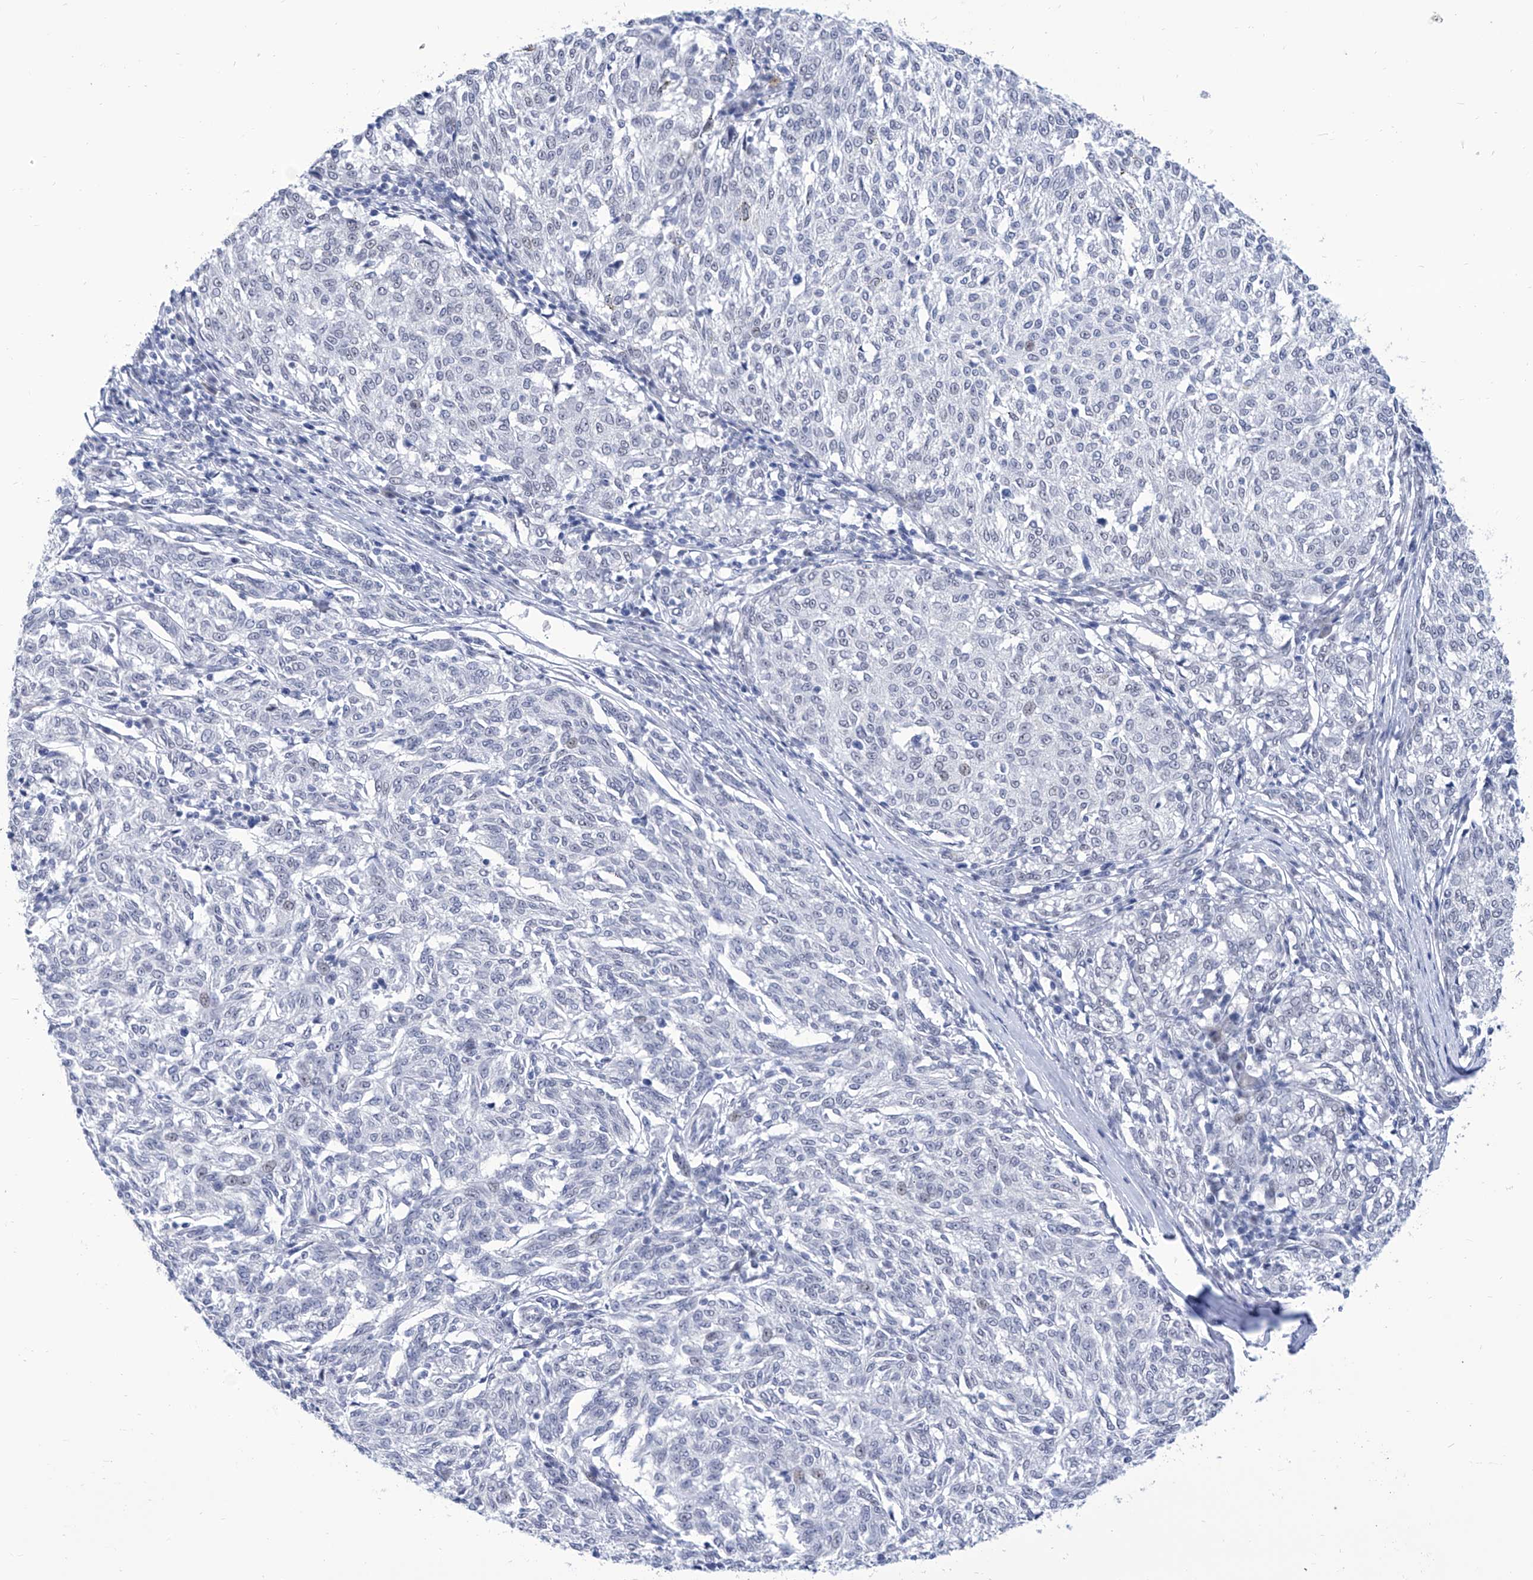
{"staining": {"intensity": "negative", "quantity": "none", "location": "none"}, "tissue": "melanoma", "cell_type": "Tumor cells", "image_type": "cancer", "snomed": [{"axis": "morphology", "description": "Malignant melanoma, NOS"}, {"axis": "topography", "description": "Skin"}], "caption": "IHC image of neoplastic tissue: melanoma stained with DAB (3,3'-diaminobenzidine) displays no significant protein positivity in tumor cells. The staining was performed using DAB (3,3'-diaminobenzidine) to visualize the protein expression in brown, while the nuclei were stained in blue with hematoxylin (Magnification: 20x).", "gene": "SART1", "patient": {"sex": "female", "age": 72}}